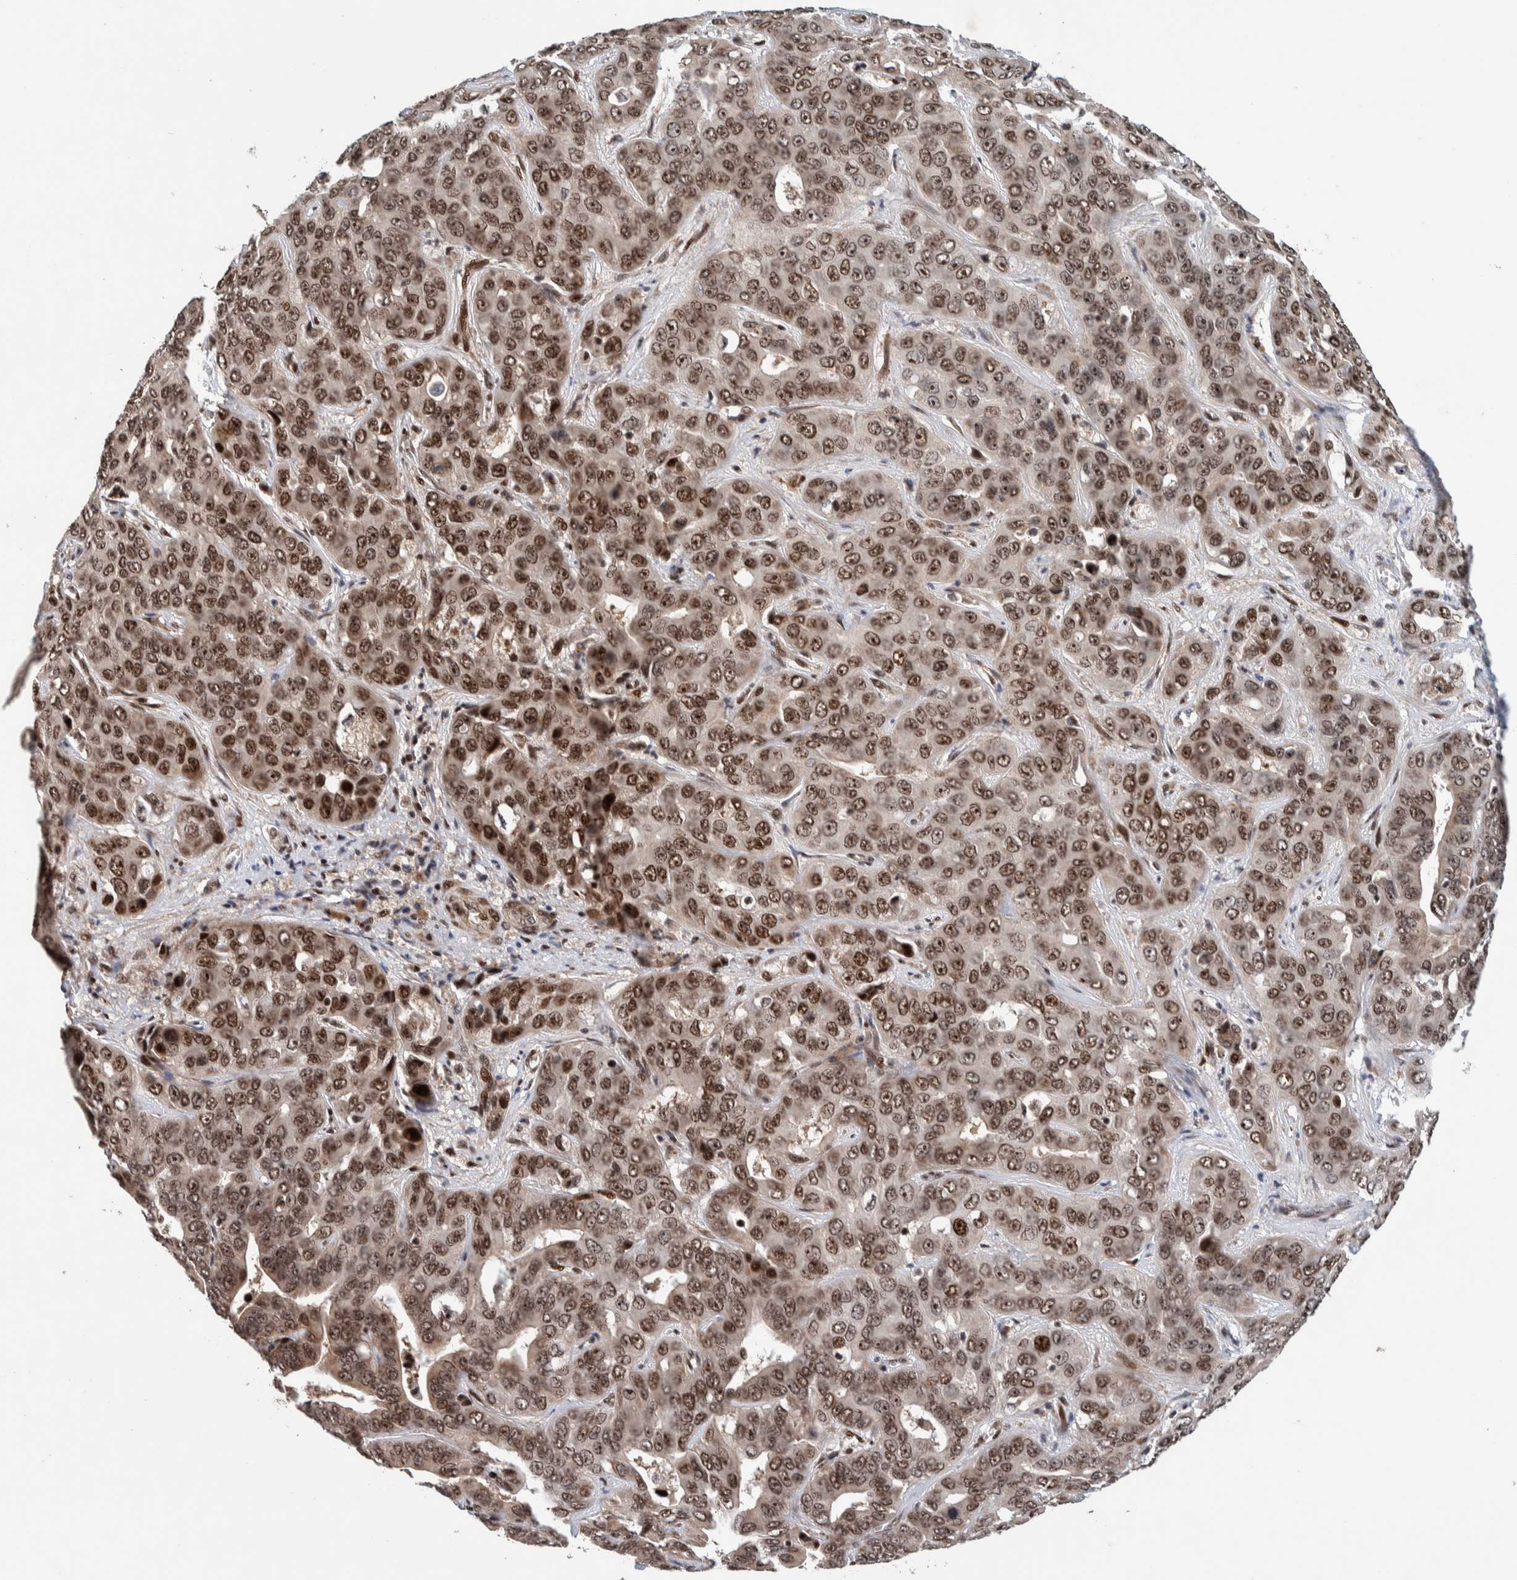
{"staining": {"intensity": "strong", "quantity": ">75%", "location": "nuclear"}, "tissue": "liver cancer", "cell_type": "Tumor cells", "image_type": "cancer", "snomed": [{"axis": "morphology", "description": "Cholangiocarcinoma"}, {"axis": "topography", "description": "Liver"}], "caption": "Human liver cancer stained with a brown dye exhibits strong nuclear positive expression in about >75% of tumor cells.", "gene": "CHD4", "patient": {"sex": "female", "age": 52}}